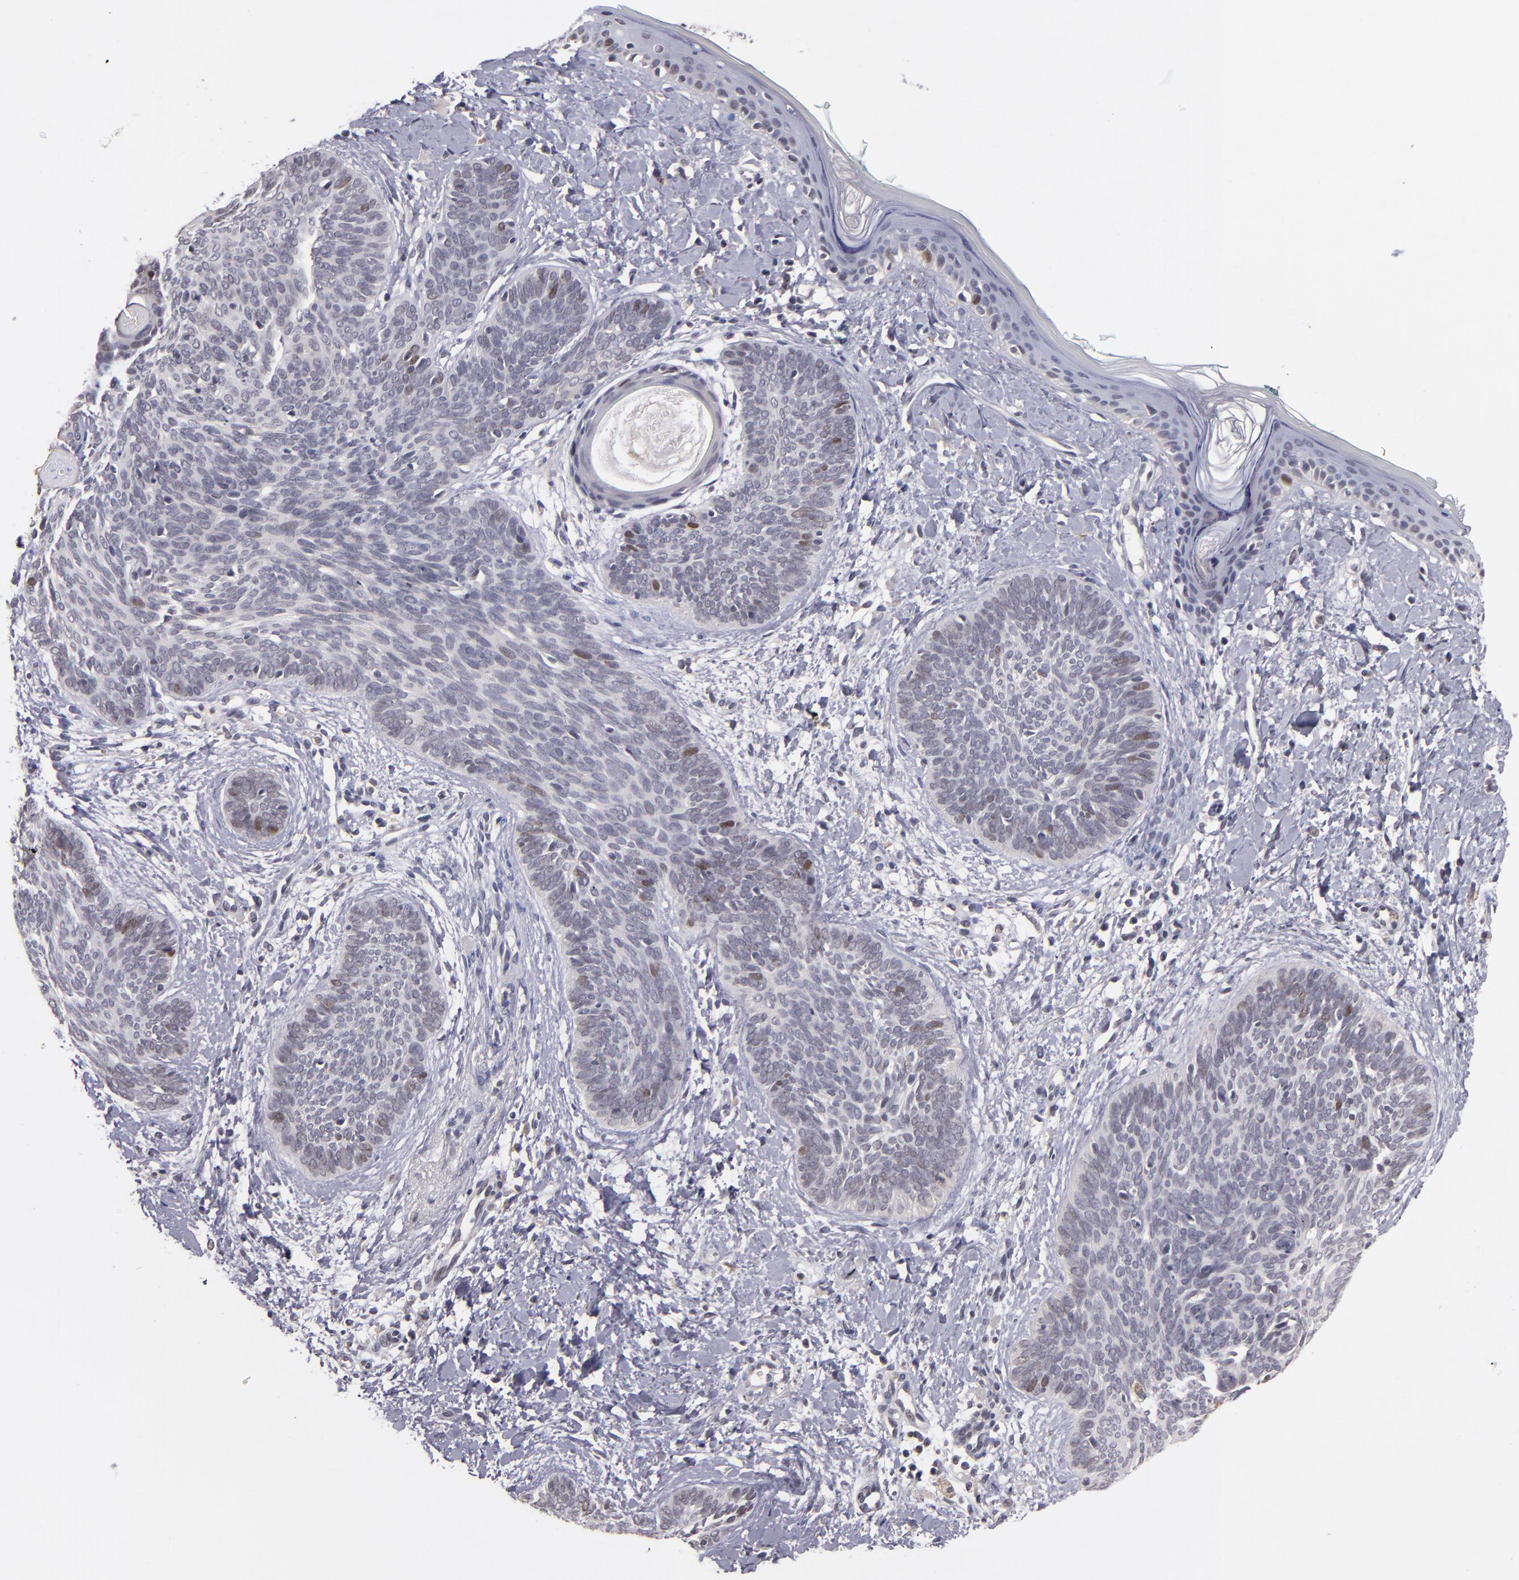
{"staining": {"intensity": "moderate", "quantity": "<25%", "location": "nuclear"}, "tissue": "skin cancer", "cell_type": "Tumor cells", "image_type": "cancer", "snomed": [{"axis": "morphology", "description": "Basal cell carcinoma"}, {"axis": "topography", "description": "Skin"}], "caption": "Protein expression analysis of basal cell carcinoma (skin) shows moderate nuclear expression in about <25% of tumor cells.", "gene": "CDC7", "patient": {"sex": "female", "age": 81}}